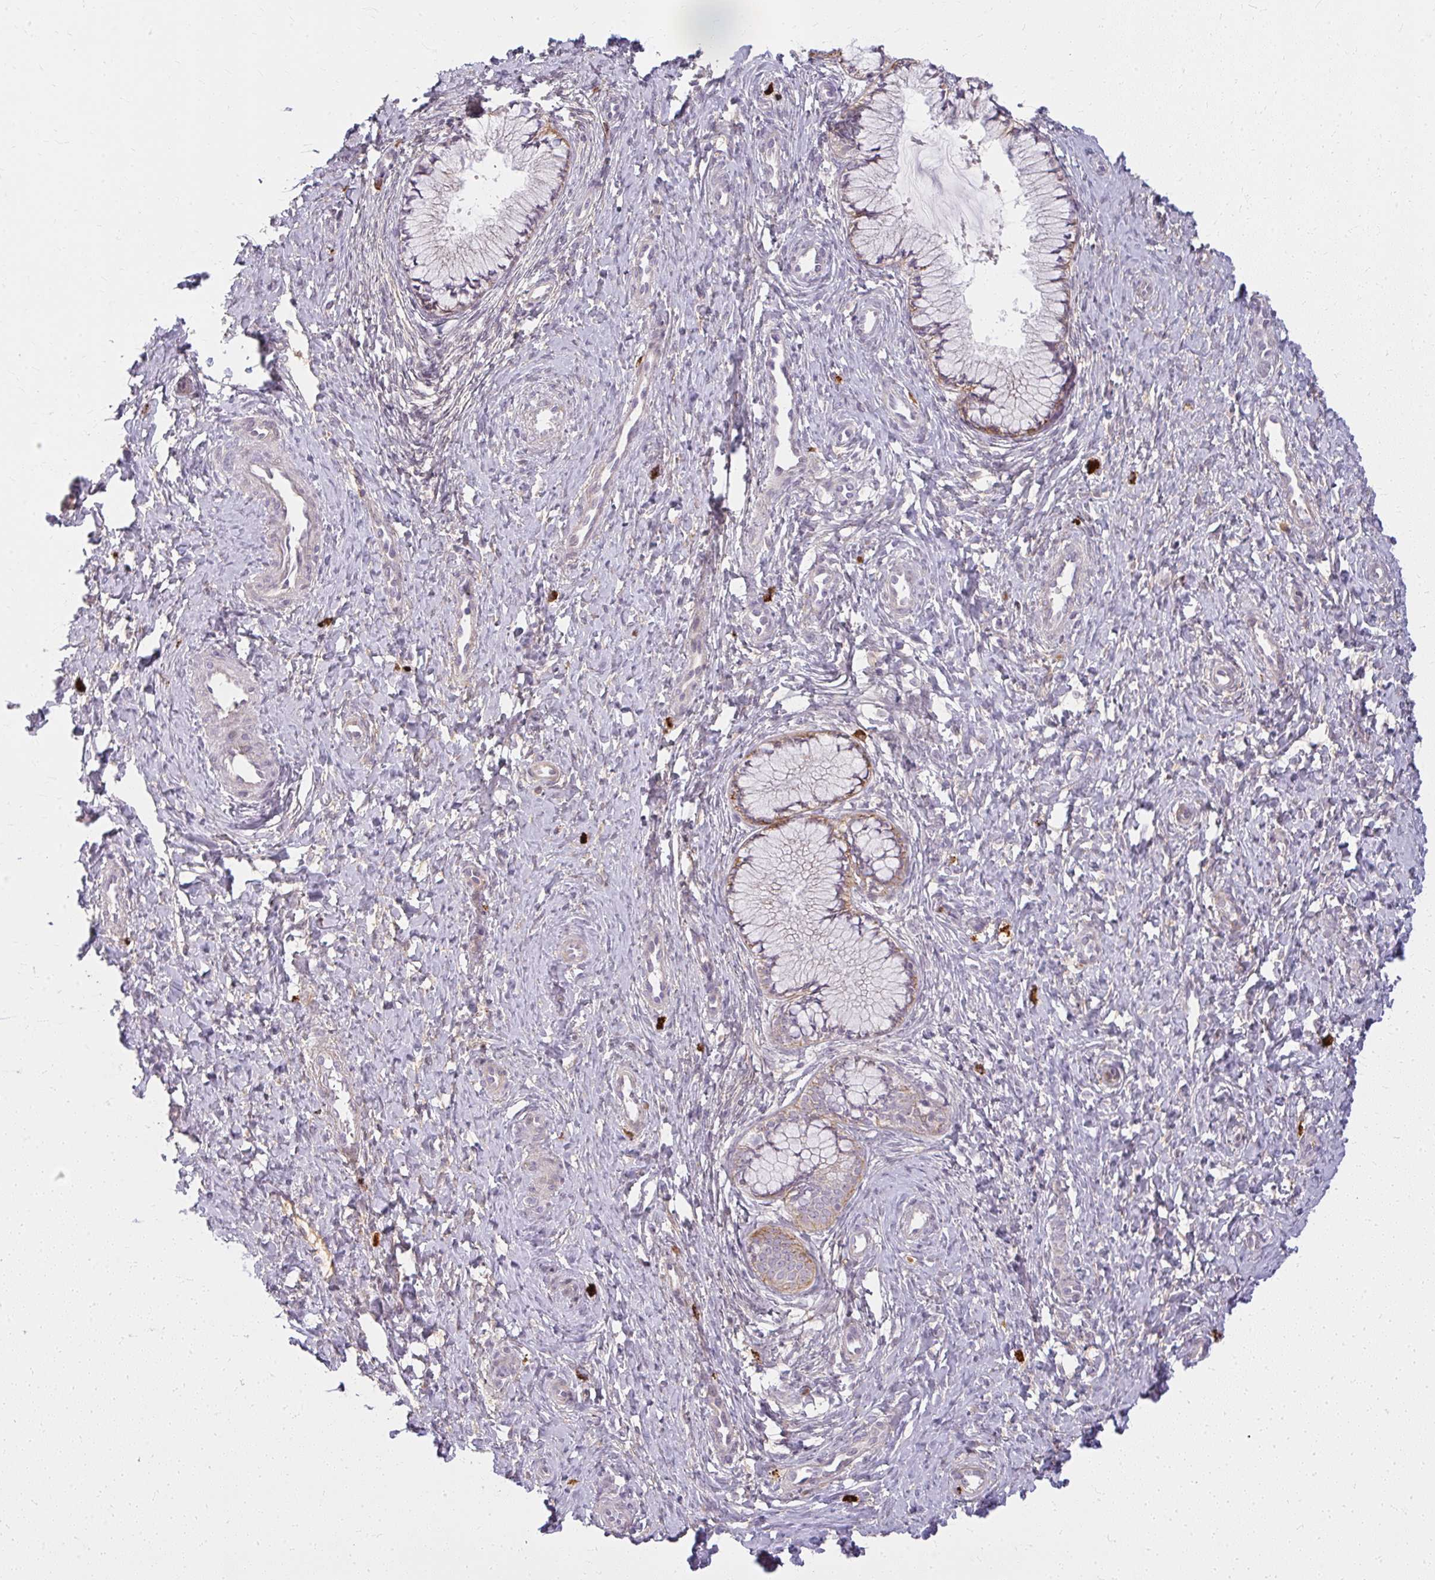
{"staining": {"intensity": "weak", "quantity": "25%-75%", "location": "cytoplasmic/membranous"}, "tissue": "cervix", "cell_type": "Glandular cells", "image_type": "normal", "snomed": [{"axis": "morphology", "description": "Normal tissue, NOS"}, {"axis": "topography", "description": "Cervix"}], "caption": "Protein staining exhibits weak cytoplasmic/membranous expression in about 25%-75% of glandular cells in normal cervix.", "gene": "ZFYVE26", "patient": {"sex": "female", "age": 37}}